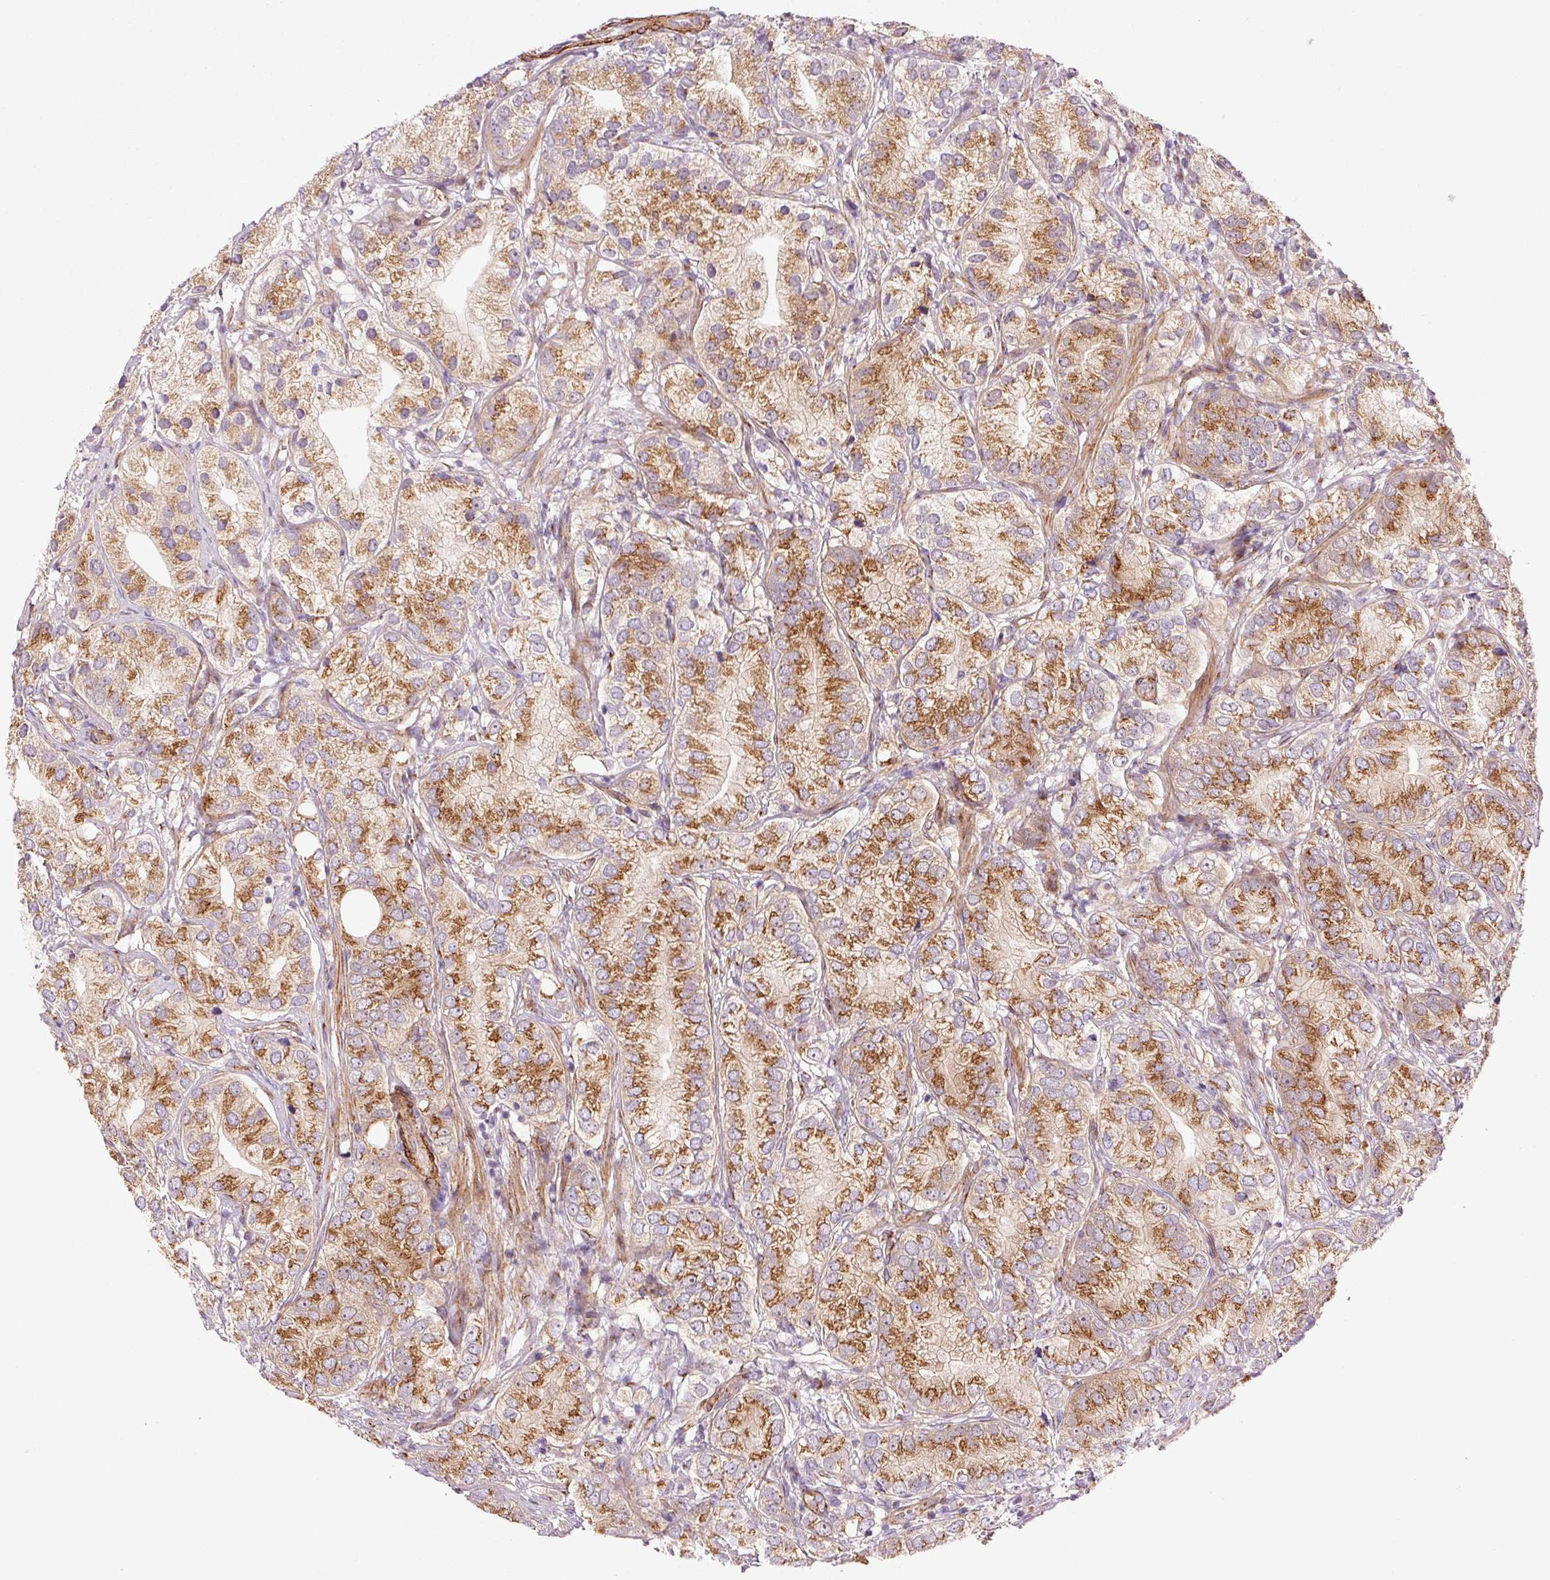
{"staining": {"intensity": "moderate", "quantity": ">75%", "location": "cytoplasmic/membranous"}, "tissue": "prostate cancer", "cell_type": "Tumor cells", "image_type": "cancer", "snomed": [{"axis": "morphology", "description": "Adenocarcinoma, High grade"}, {"axis": "topography", "description": "Prostate"}], "caption": "The histopathology image reveals staining of prostate high-grade adenocarcinoma, revealing moderate cytoplasmic/membranous protein staining (brown color) within tumor cells.", "gene": "PPP1R14B", "patient": {"sex": "male", "age": 82}}